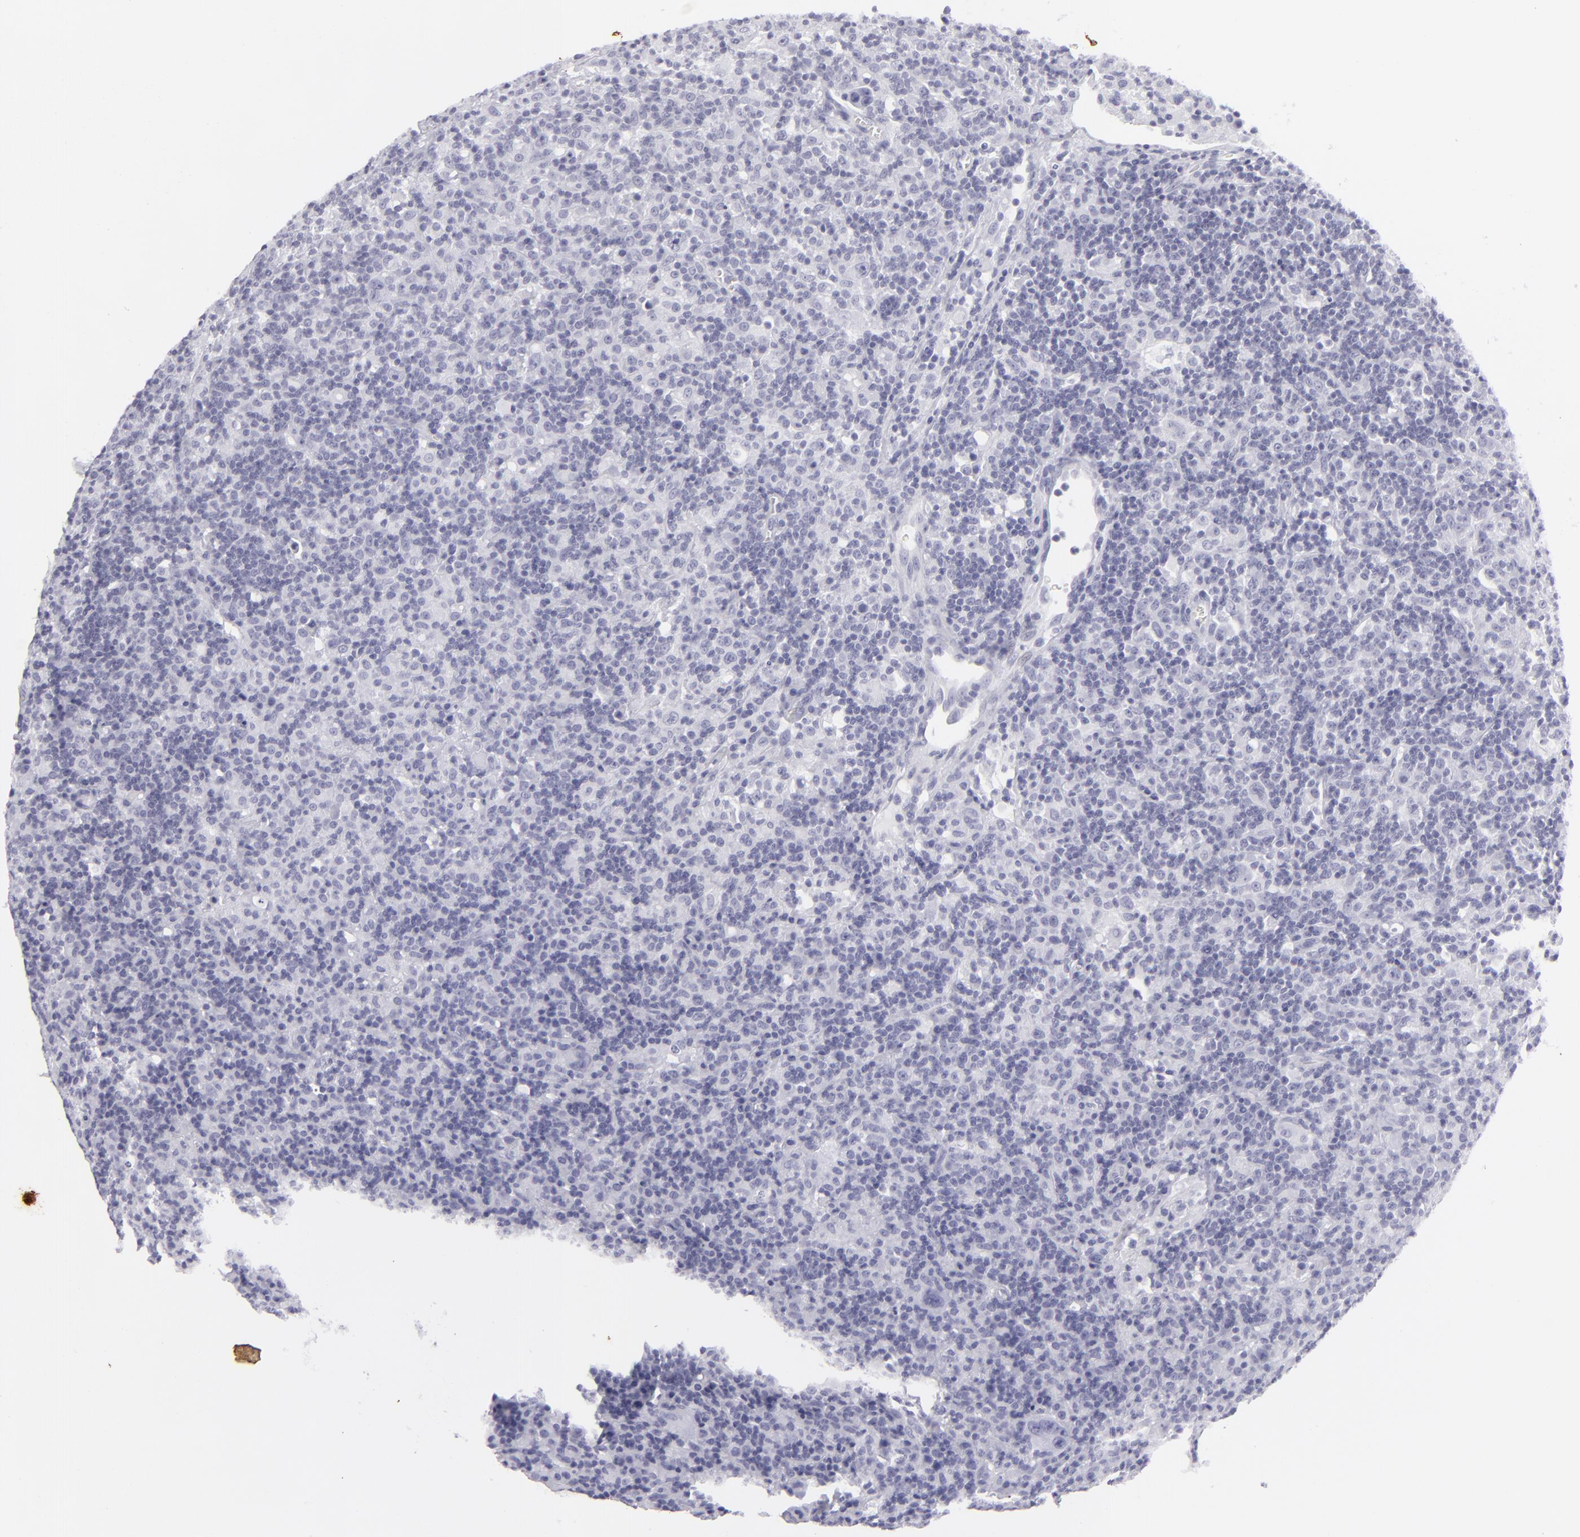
{"staining": {"intensity": "negative", "quantity": "none", "location": "none"}, "tissue": "lymphoma", "cell_type": "Tumor cells", "image_type": "cancer", "snomed": [{"axis": "morphology", "description": "Hodgkin's disease, NOS"}, {"axis": "topography", "description": "Lymph node"}], "caption": "Immunohistochemistry micrograph of lymphoma stained for a protein (brown), which displays no staining in tumor cells. (DAB (3,3'-diaminobenzidine) immunohistochemistry (IHC) visualized using brightfield microscopy, high magnification).", "gene": "KRT1", "patient": {"sex": "male", "age": 46}}